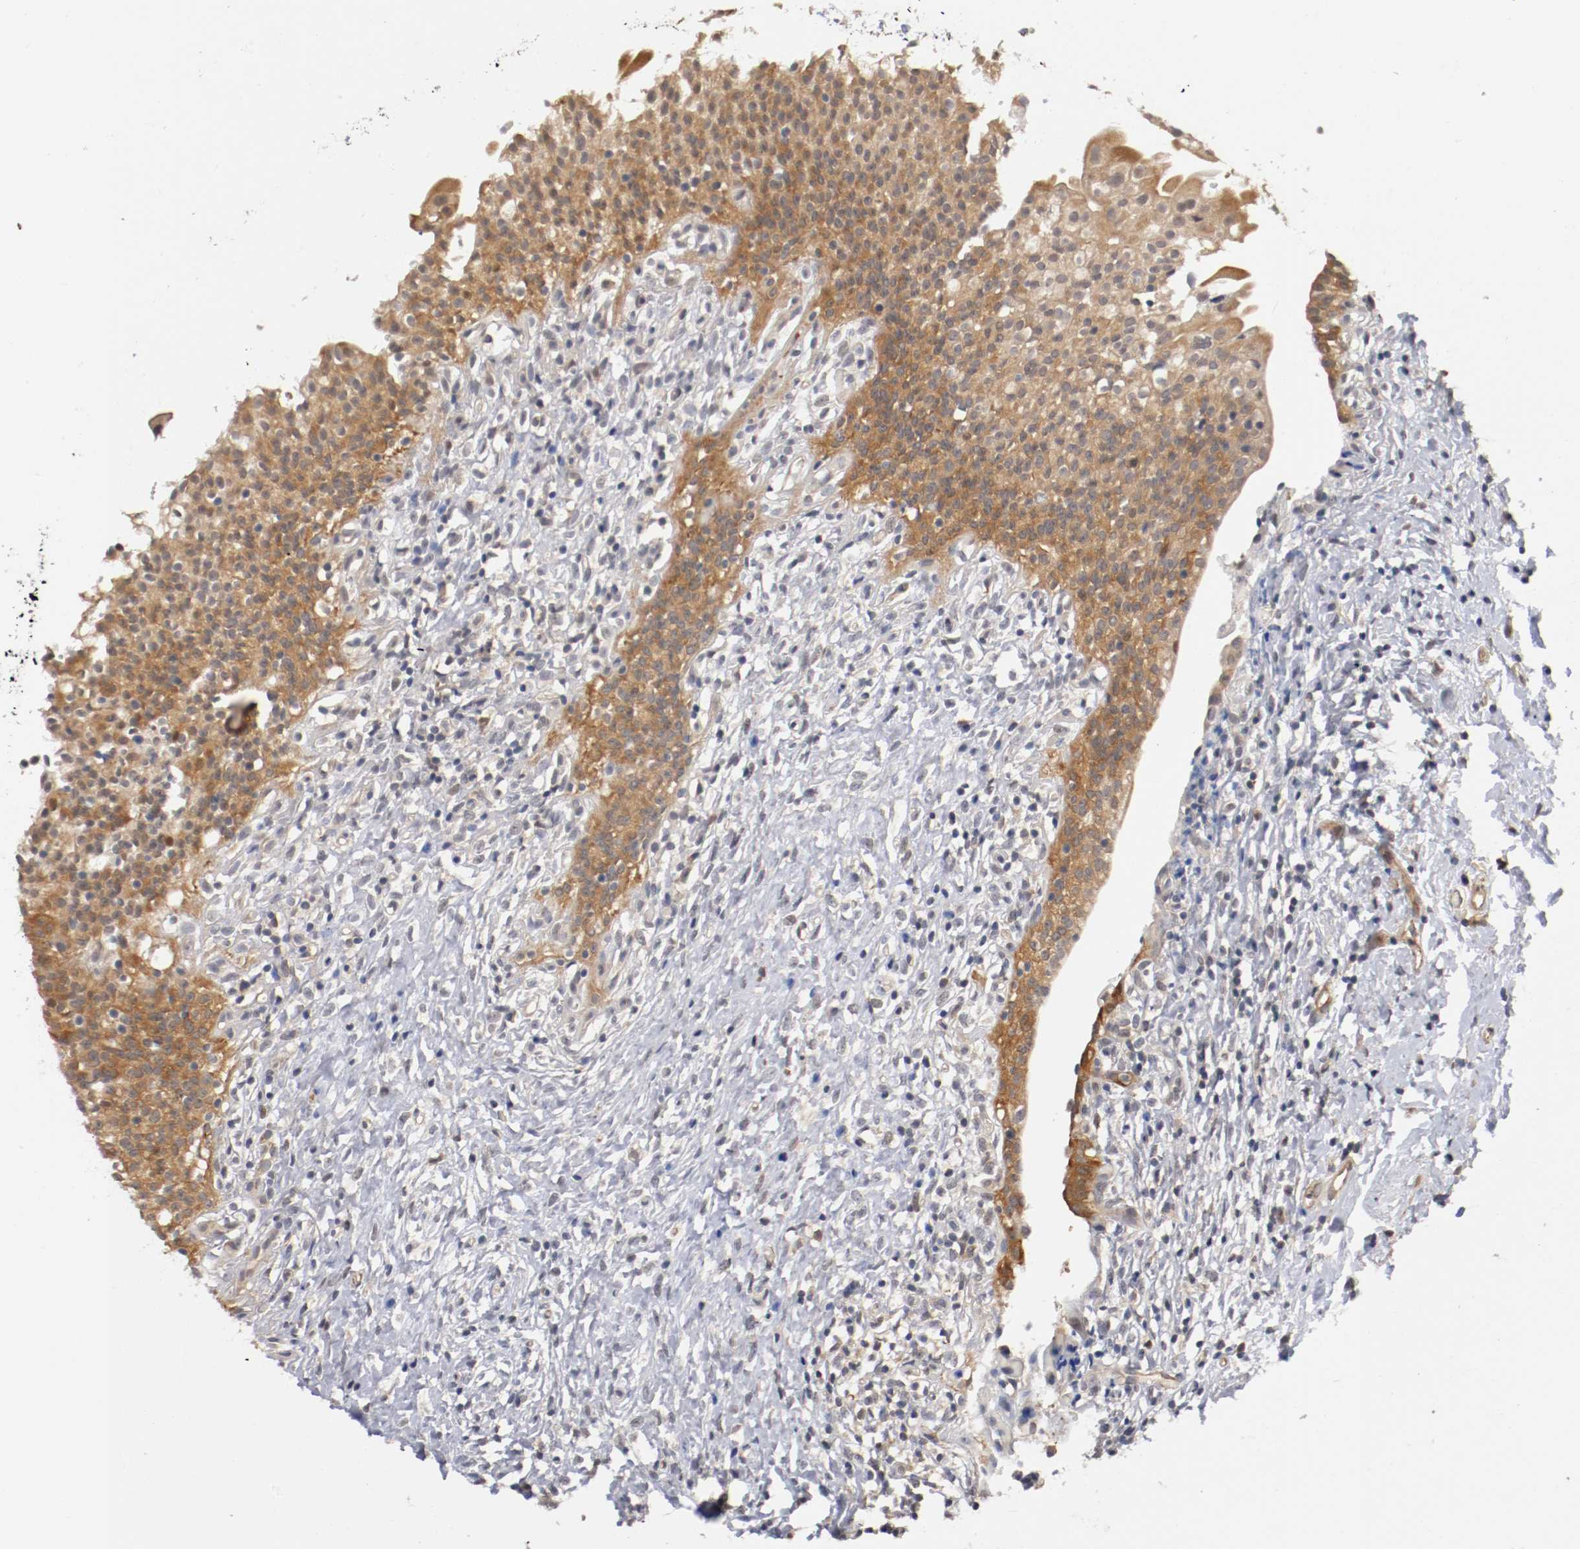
{"staining": {"intensity": "moderate", "quantity": ">75%", "location": "cytoplasmic/membranous"}, "tissue": "urinary bladder", "cell_type": "Urothelial cells", "image_type": "normal", "snomed": [{"axis": "morphology", "description": "Normal tissue, NOS"}, {"axis": "topography", "description": "Urinary bladder"}], "caption": "Brown immunohistochemical staining in normal human urinary bladder displays moderate cytoplasmic/membranous expression in about >75% of urothelial cells.", "gene": "RBM23", "patient": {"sex": "female", "age": 80}}